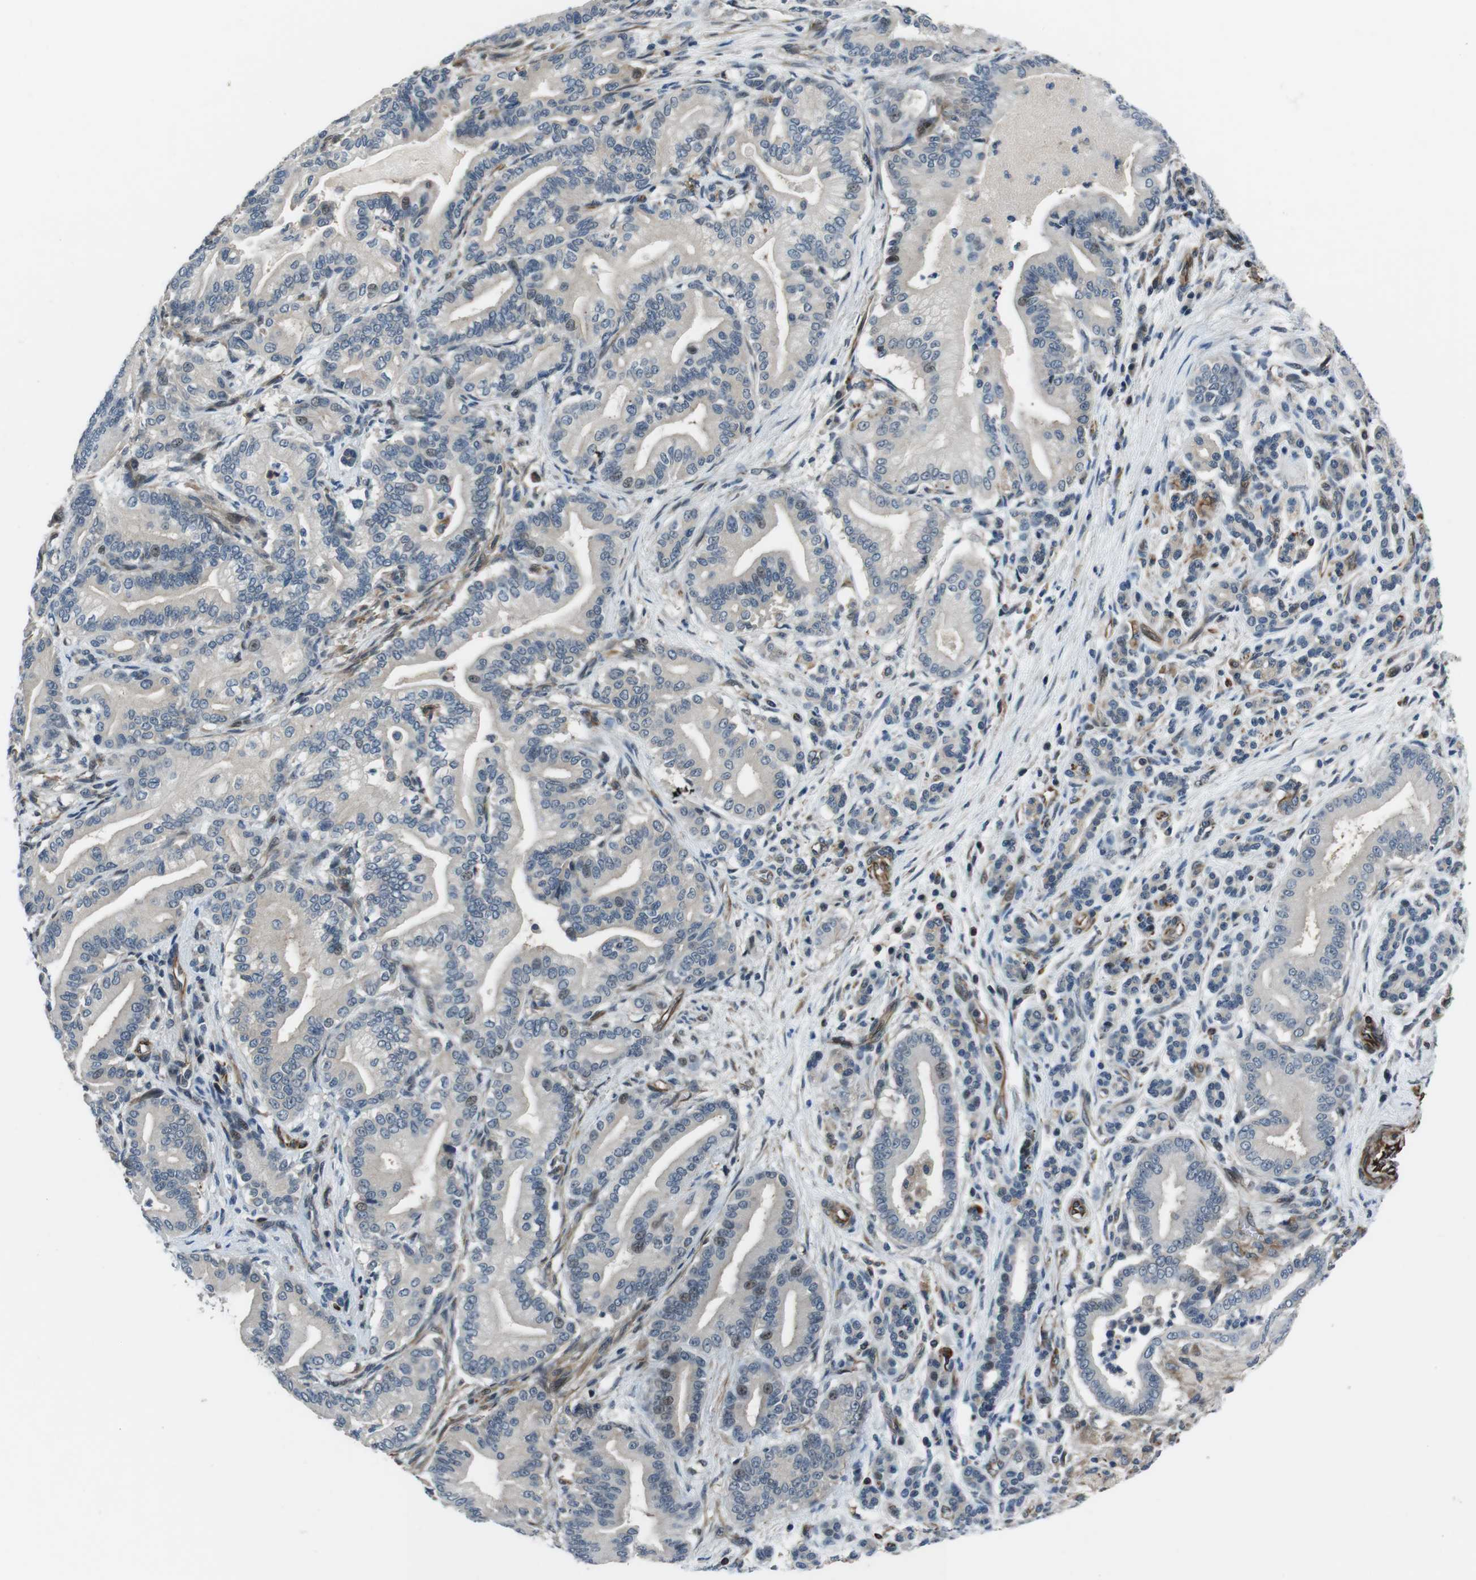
{"staining": {"intensity": "negative", "quantity": "none", "location": "none"}, "tissue": "pancreatic cancer", "cell_type": "Tumor cells", "image_type": "cancer", "snomed": [{"axis": "morphology", "description": "Normal tissue, NOS"}, {"axis": "morphology", "description": "Adenocarcinoma, NOS"}, {"axis": "topography", "description": "Pancreas"}], "caption": "Photomicrograph shows no protein positivity in tumor cells of adenocarcinoma (pancreatic) tissue.", "gene": "LRRC49", "patient": {"sex": "male", "age": 63}}